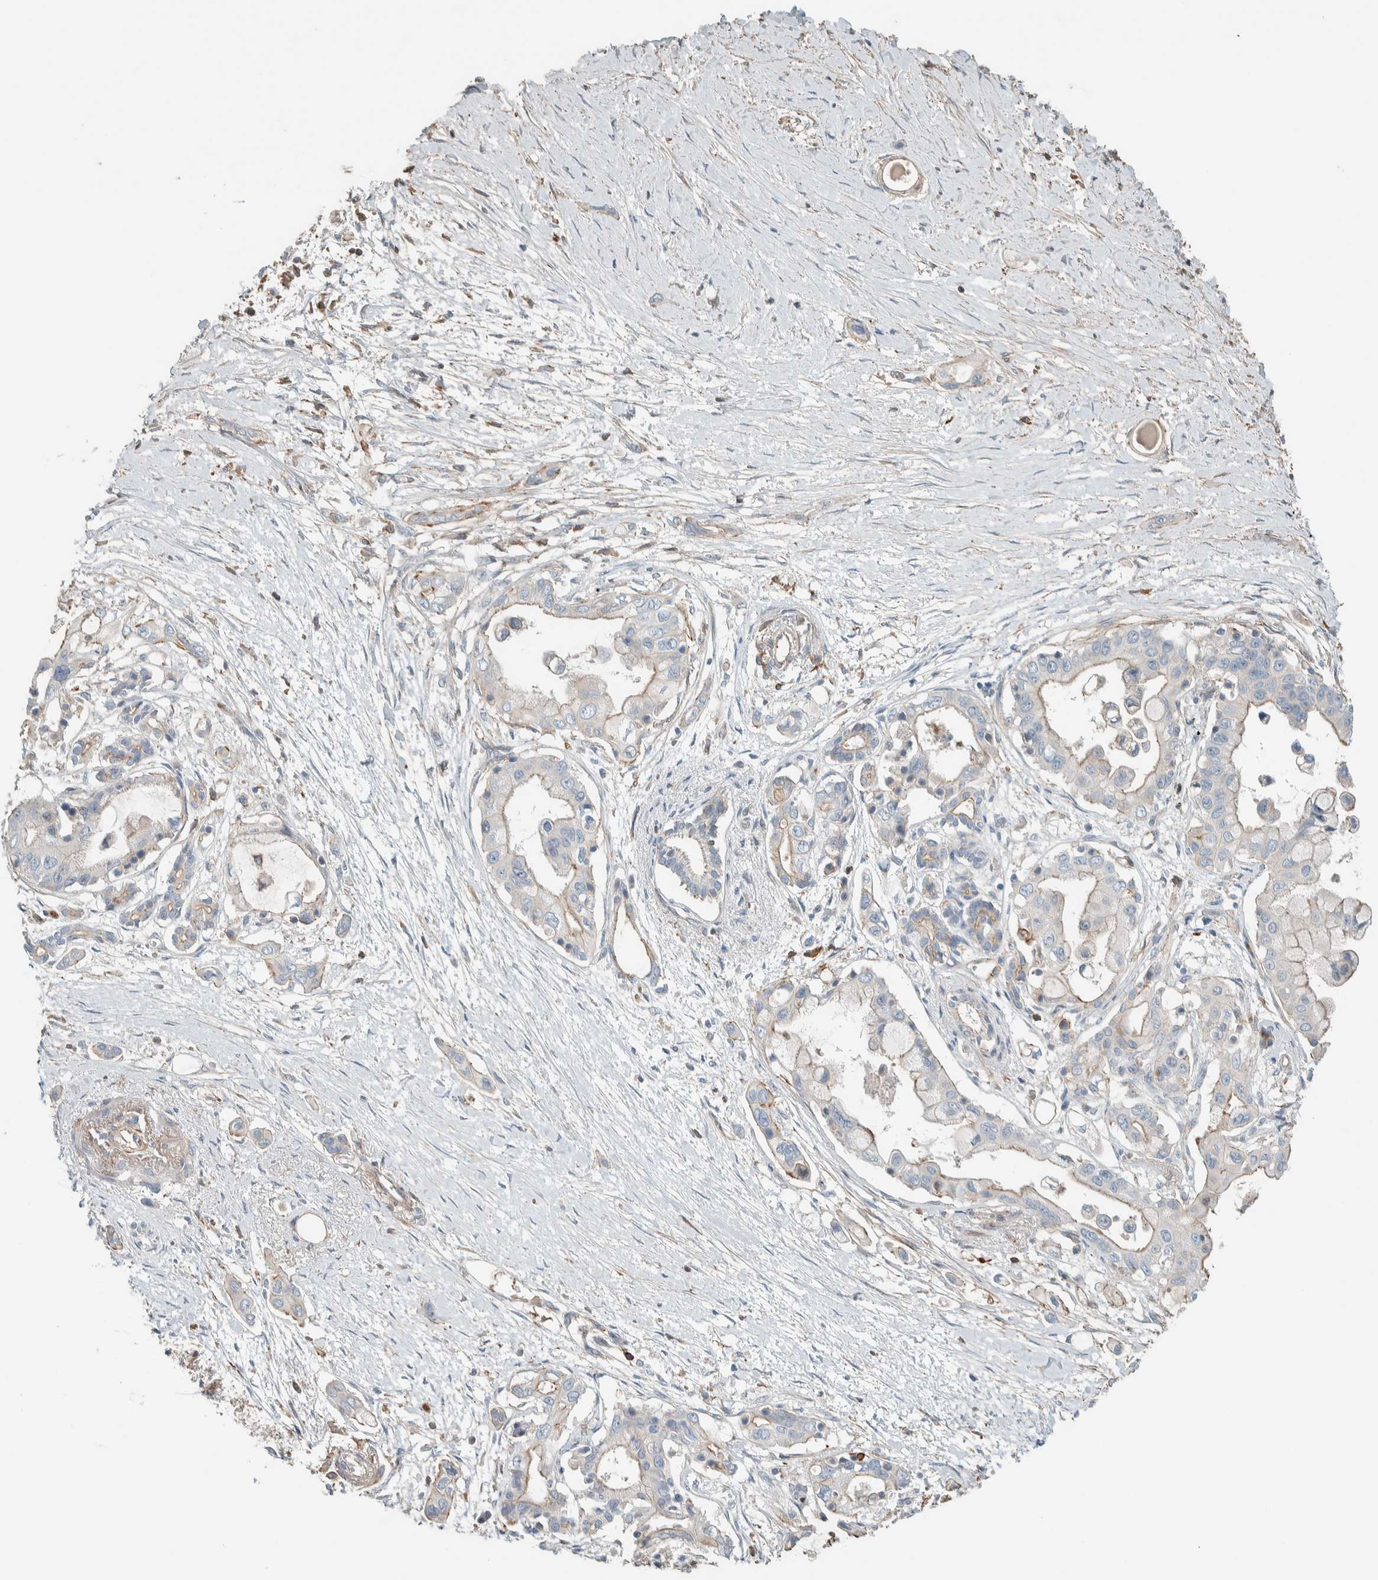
{"staining": {"intensity": "weak", "quantity": "<25%", "location": "cytoplasmic/membranous"}, "tissue": "pancreatic cancer", "cell_type": "Tumor cells", "image_type": "cancer", "snomed": [{"axis": "morphology", "description": "Adenocarcinoma, NOS"}, {"axis": "topography", "description": "Pancreas"}], "caption": "Pancreatic adenocarcinoma was stained to show a protein in brown. There is no significant expression in tumor cells. (Stains: DAB (3,3'-diaminobenzidine) immunohistochemistry (IHC) with hematoxylin counter stain, Microscopy: brightfield microscopy at high magnification).", "gene": "CTBP2", "patient": {"sex": "male", "age": 59}}